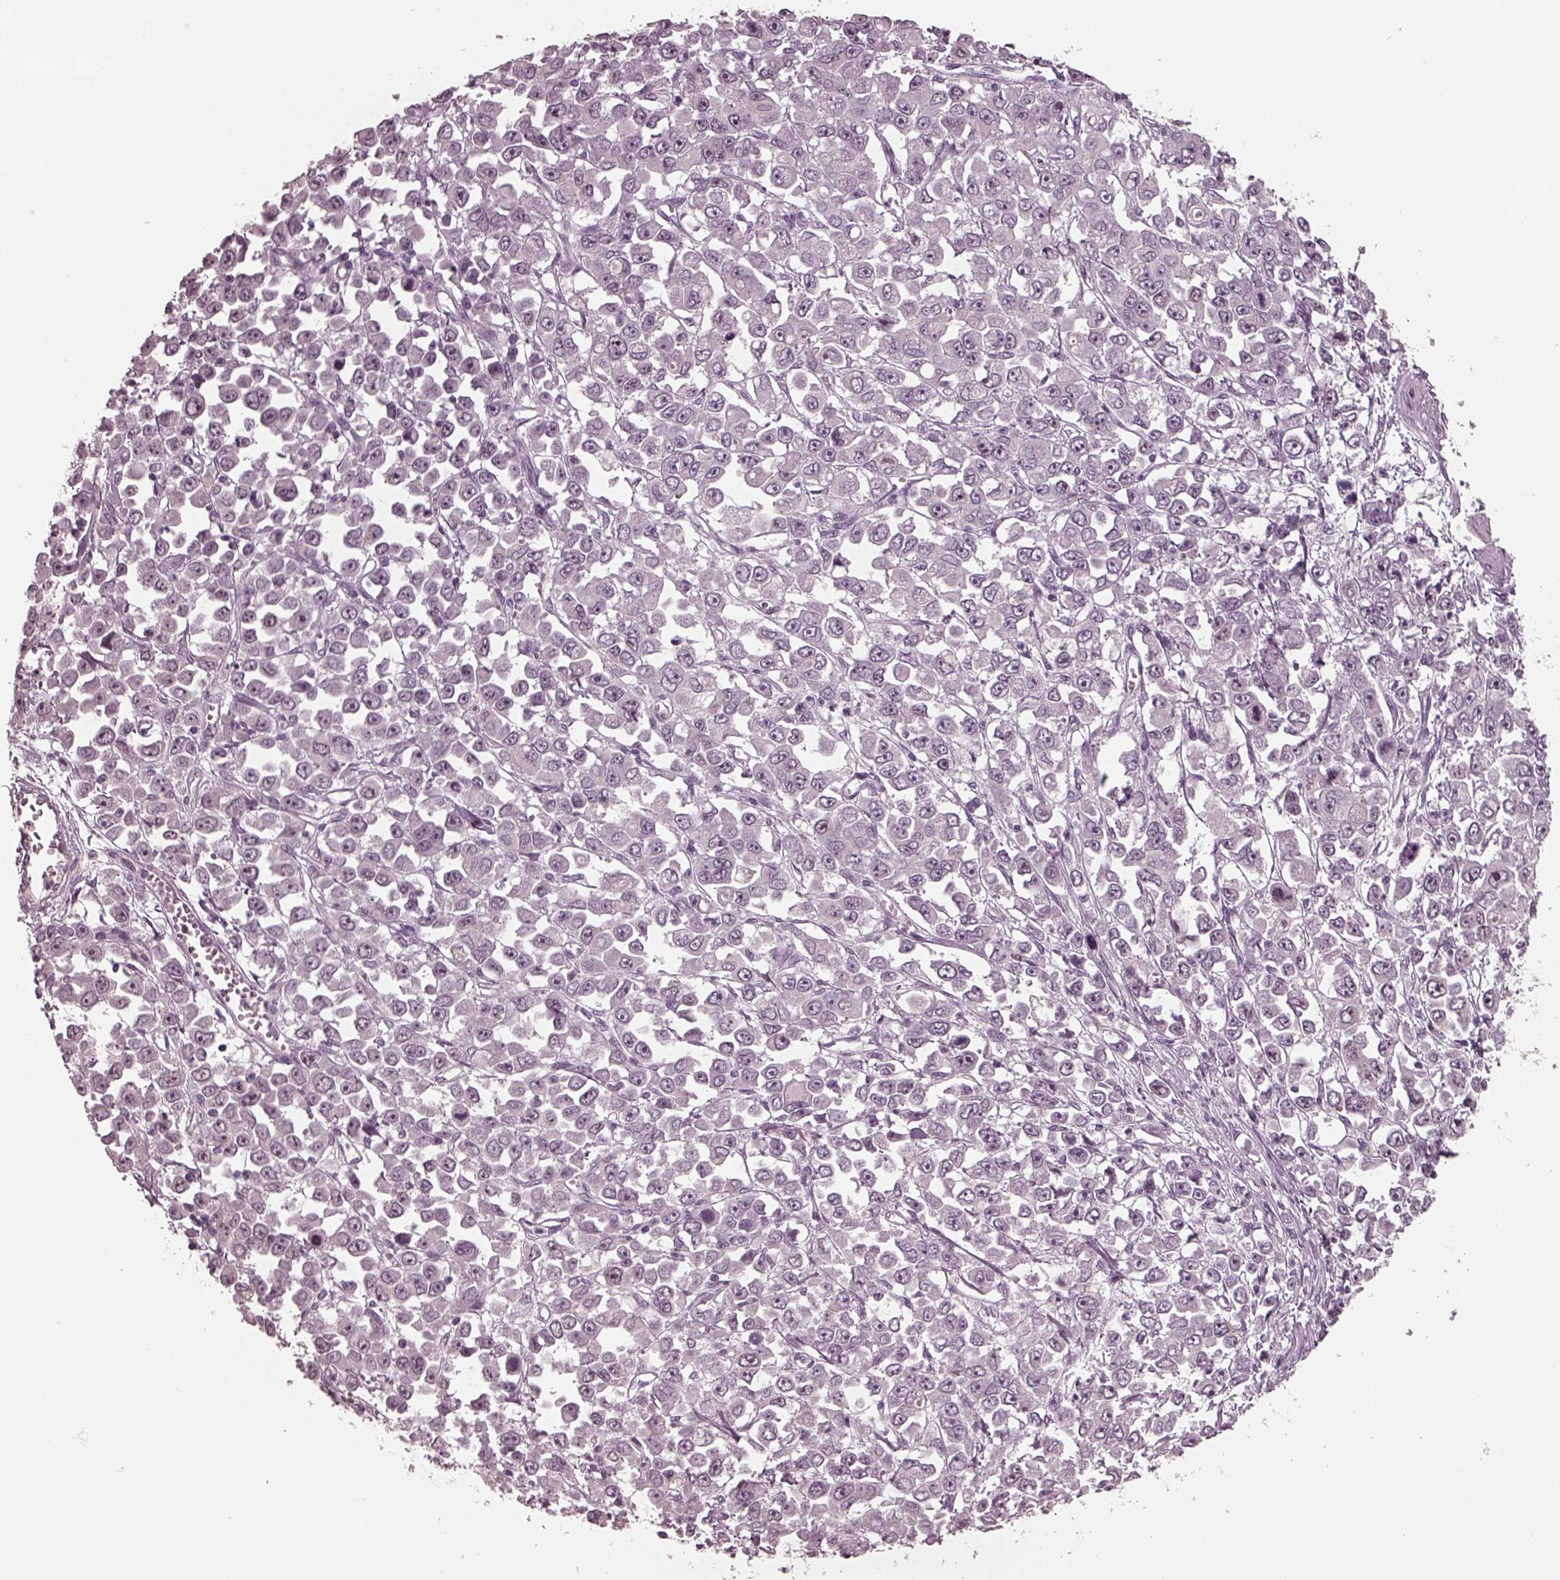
{"staining": {"intensity": "negative", "quantity": "none", "location": "none"}, "tissue": "stomach cancer", "cell_type": "Tumor cells", "image_type": "cancer", "snomed": [{"axis": "morphology", "description": "Adenocarcinoma, NOS"}, {"axis": "topography", "description": "Stomach, upper"}], "caption": "A high-resolution histopathology image shows immunohistochemistry (IHC) staining of stomach cancer, which displays no significant staining in tumor cells.", "gene": "SAXO1", "patient": {"sex": "male", "age": 70}}